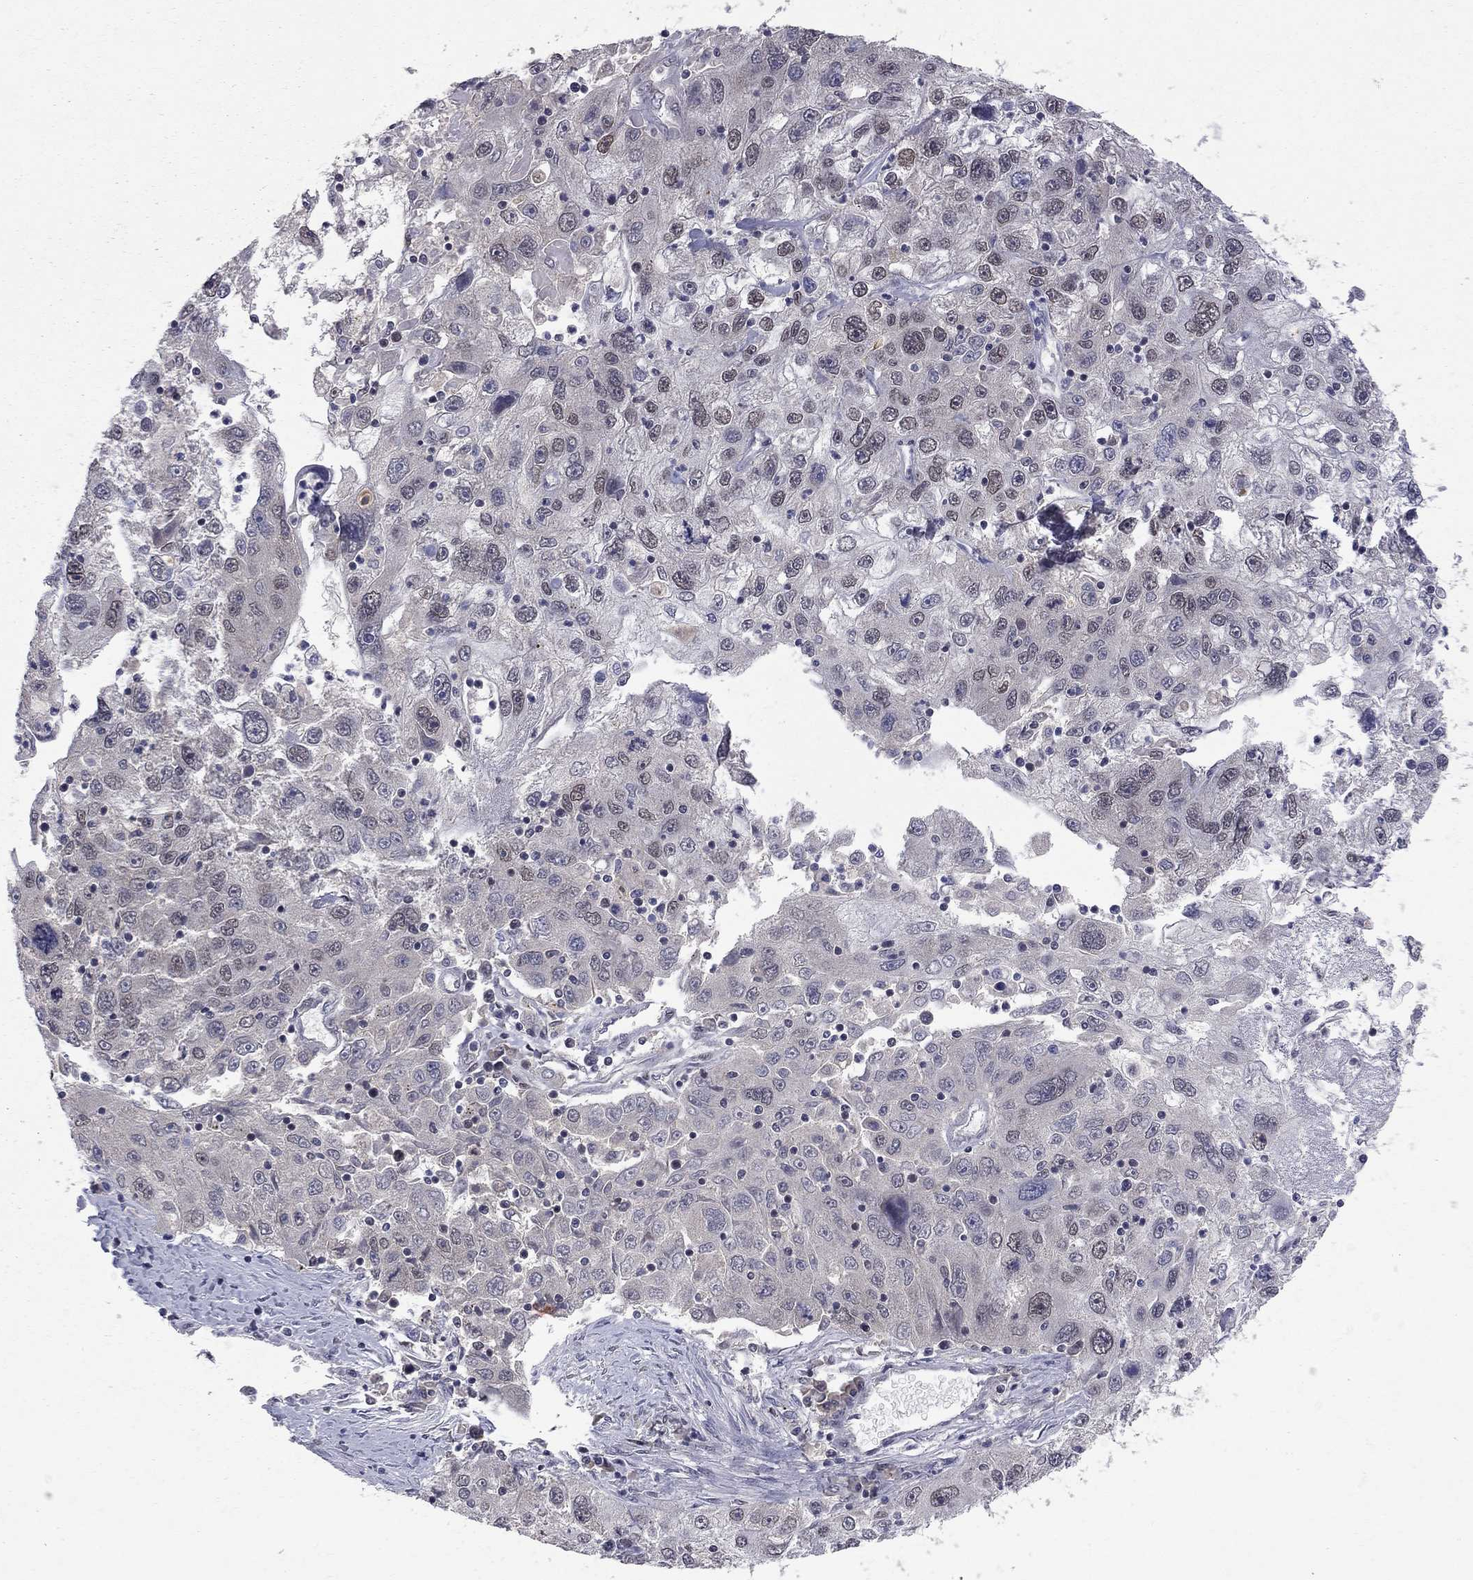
{"staining": {"intensity": "negative", "quantity": "none", "location": "none"}, "tissue": "stomach cancer", "cell_type": "Tumor cells", "image_type": "cancer", "snomed": [{"axis": "morphology", "description": "Adenocarcinoma, NOS"}, {"axis": "topography", "description": "Stomach"}], "caption": "Tumor cells are negative for brown protein staining in stomach cancer (adenocarcinoma). Nuclei are stained in blue.", "gene": "SAP30L", "patient": {"sex": "male", "age": 56}}